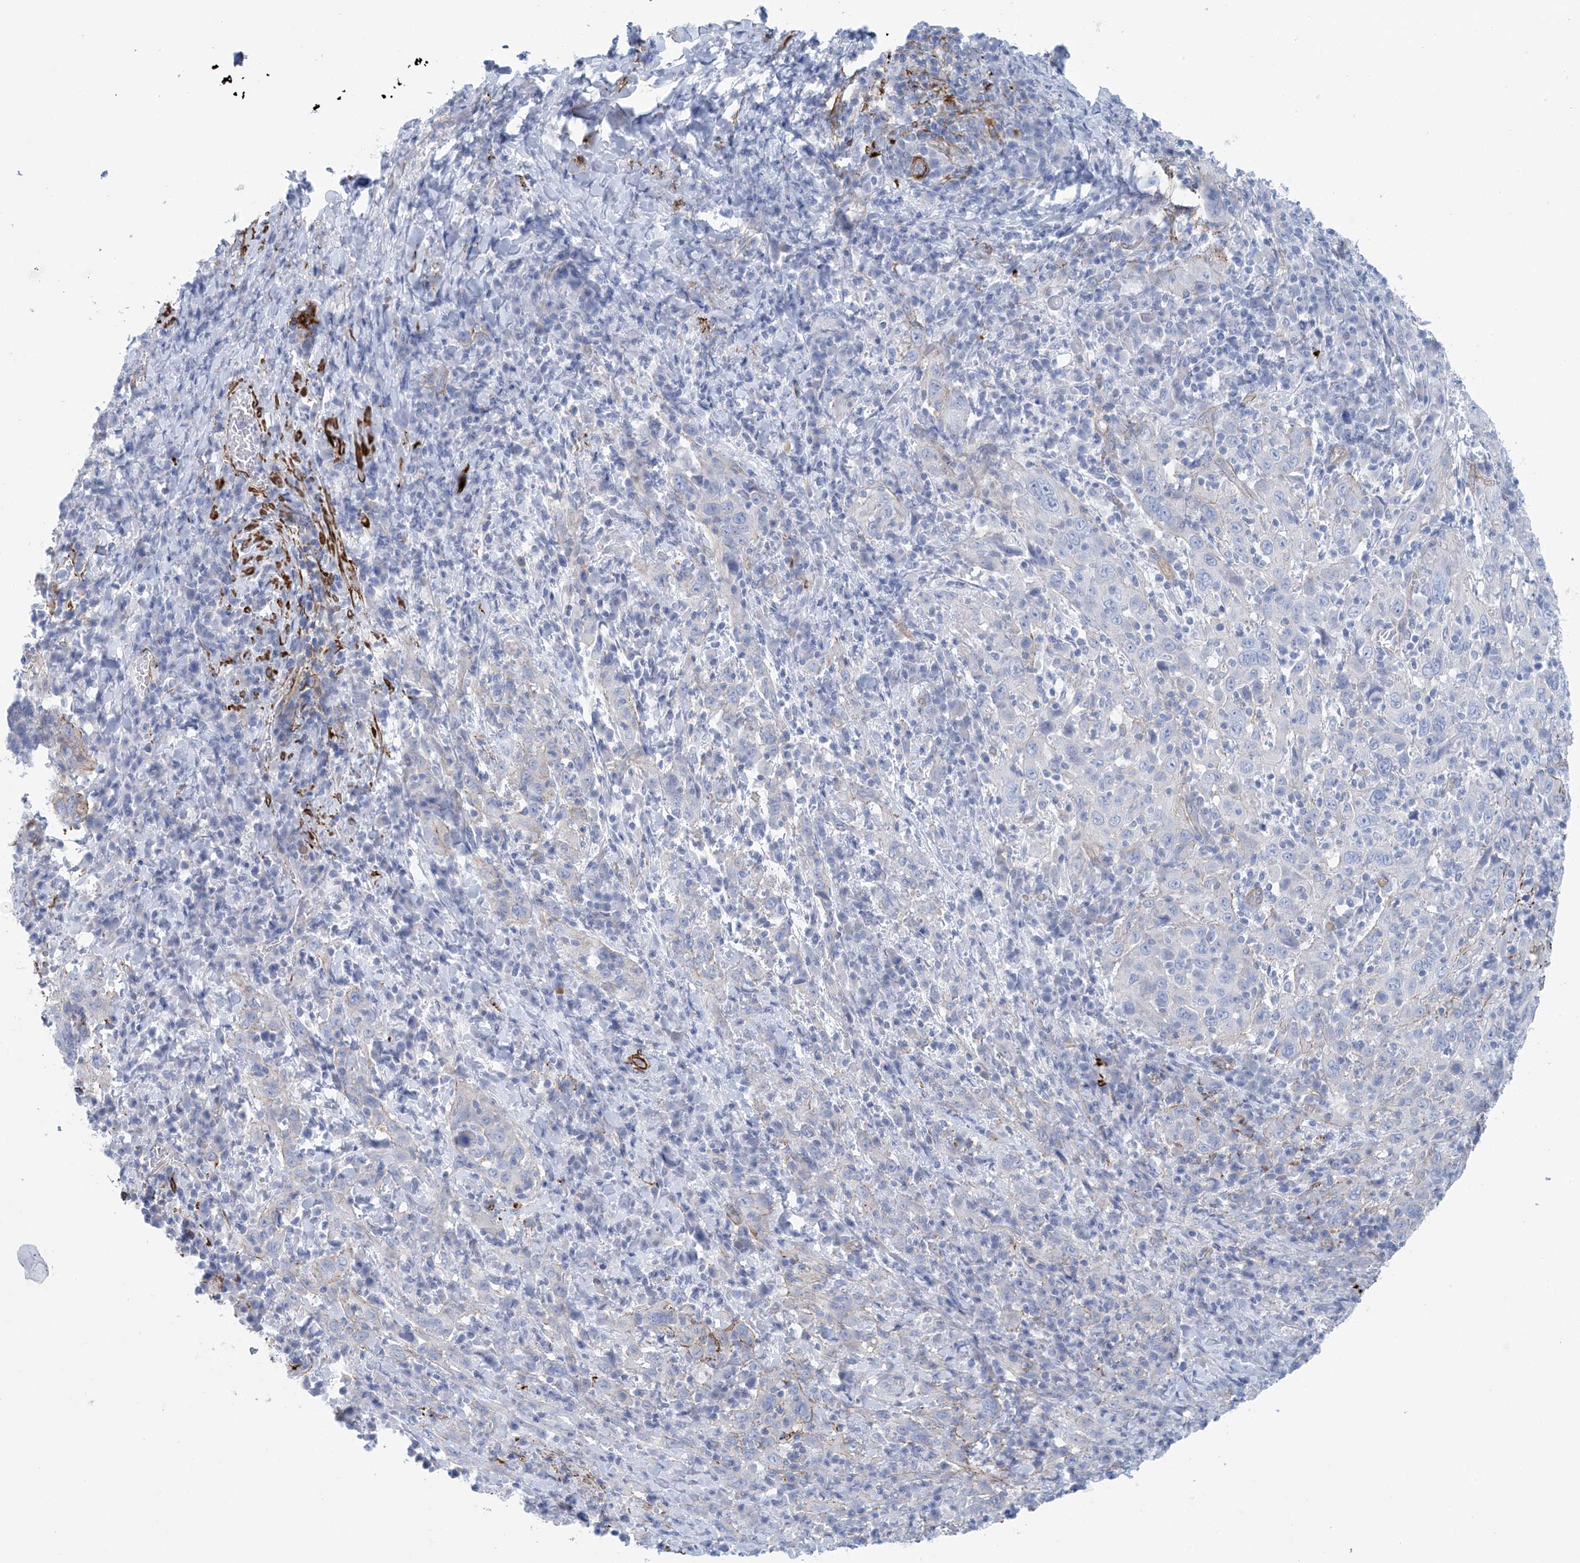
{"staining": {"intensity": "moderate", "quantity": "<25%", "location": "cytoplasmic/membranous"}, "tissue": "cervical cancer", "cell_type": "Tumor cells", "image_type": "cancer", "snomed": [{"axis": "morphology", "description": "Squamous cell carcinoma, NOS"}, {"axis": "topography", "description": "Cervix"}], "caption": "This micrograph reveals IHC staining of cervical cancer, with low moderate cytoplasmic/membranous expression in about <25% of tumor cells.", "gene": "SHANK1", "patient": {"sex": "female", "age": 46}}